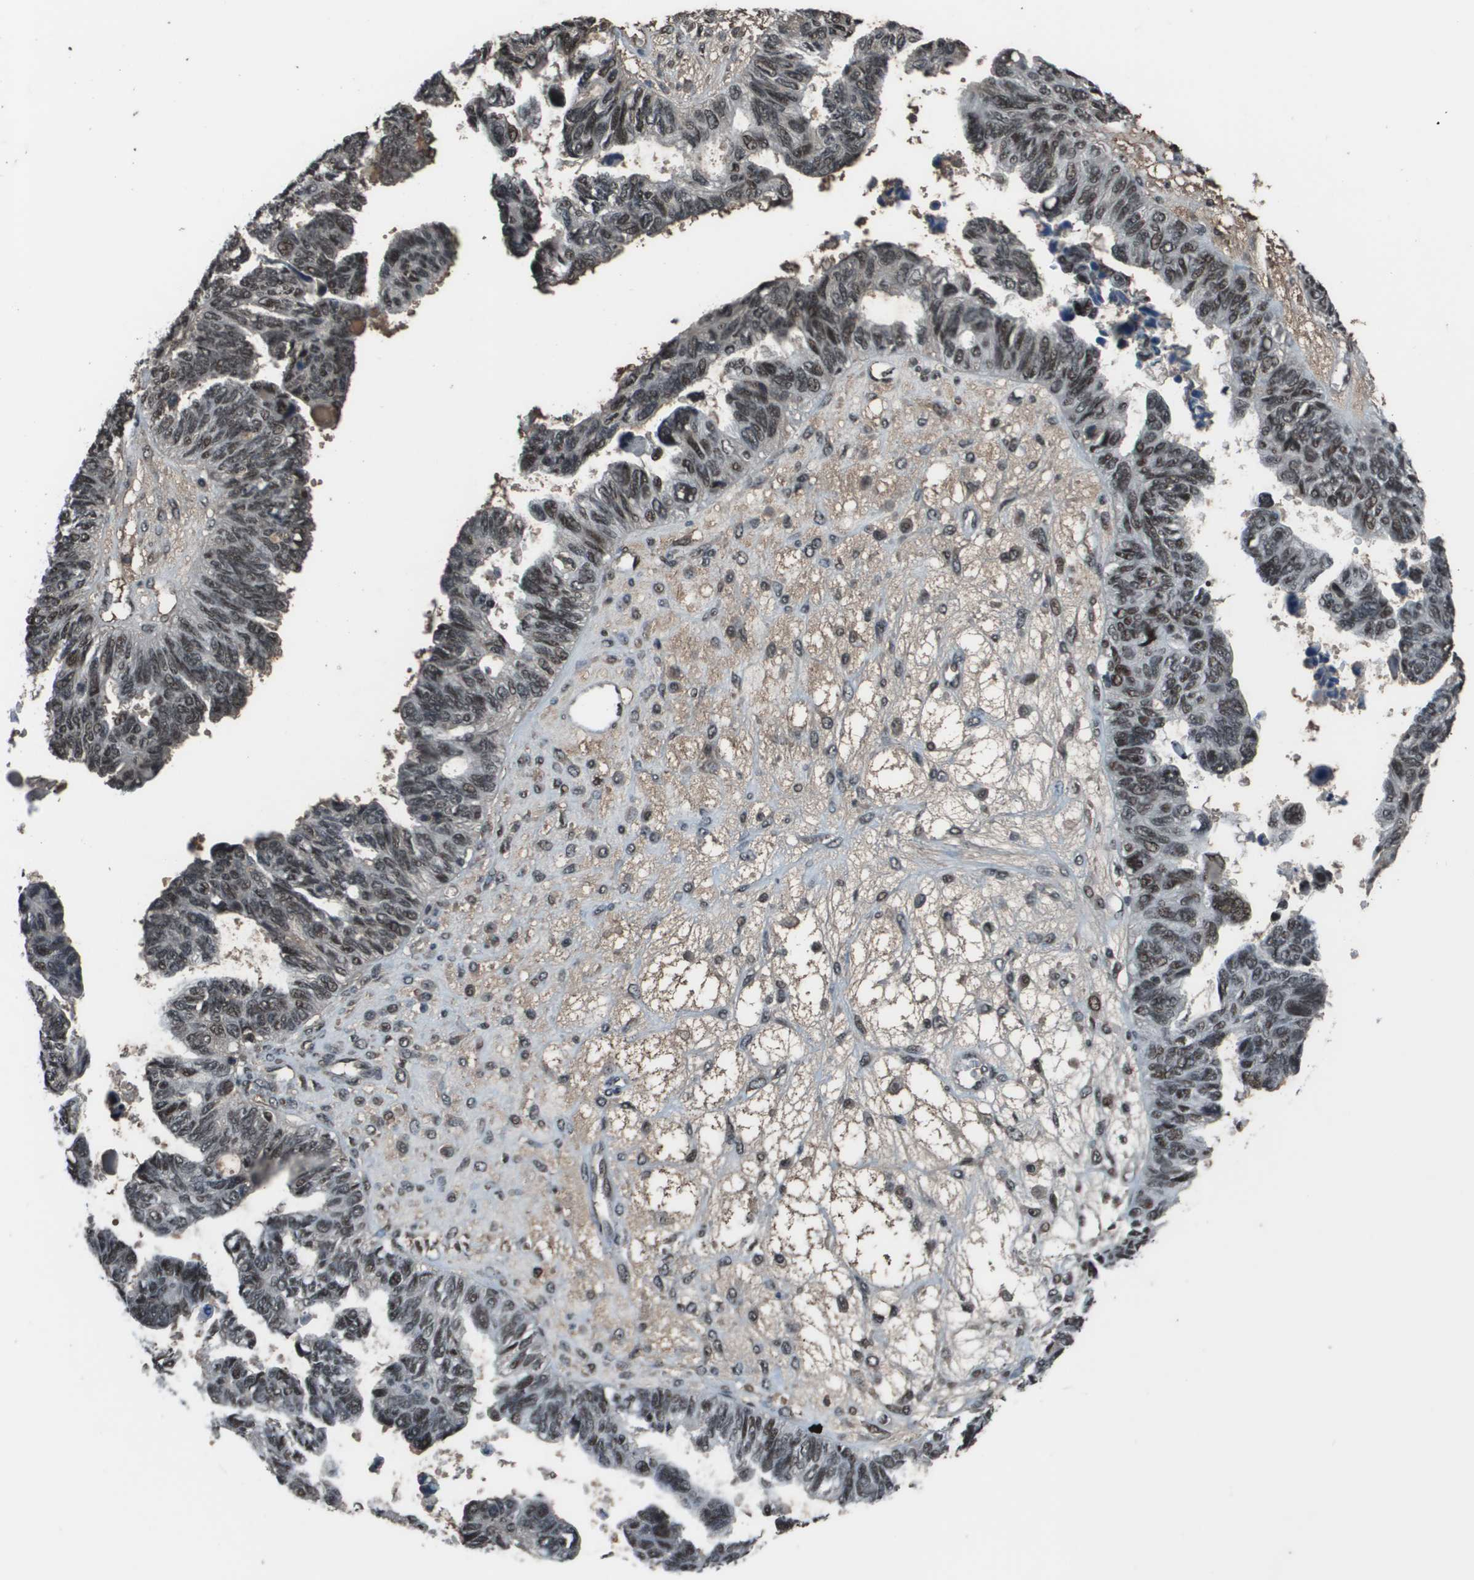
{"staining": {"intensity": "moderate", "quantity": ">75%", "location": "nuclear"}, "tissue": "ovarian cancer", "cell_type": "Tumor cells", "image_type": "cancer", "snomed": [{"axis": "morphology", "description": "Cystadenocarcinoma, serous, NOS"}, {"axis": "topography", "description": "Ovary"}], "caption": "Immunohistochemical staining of human serous cystadenocarcinoma (ovarian) displays moderate nuclear protein expression in about >75% of tumor cells.", "gene": "THRAP3", "patient": {"sex": "female", "age": 44}}